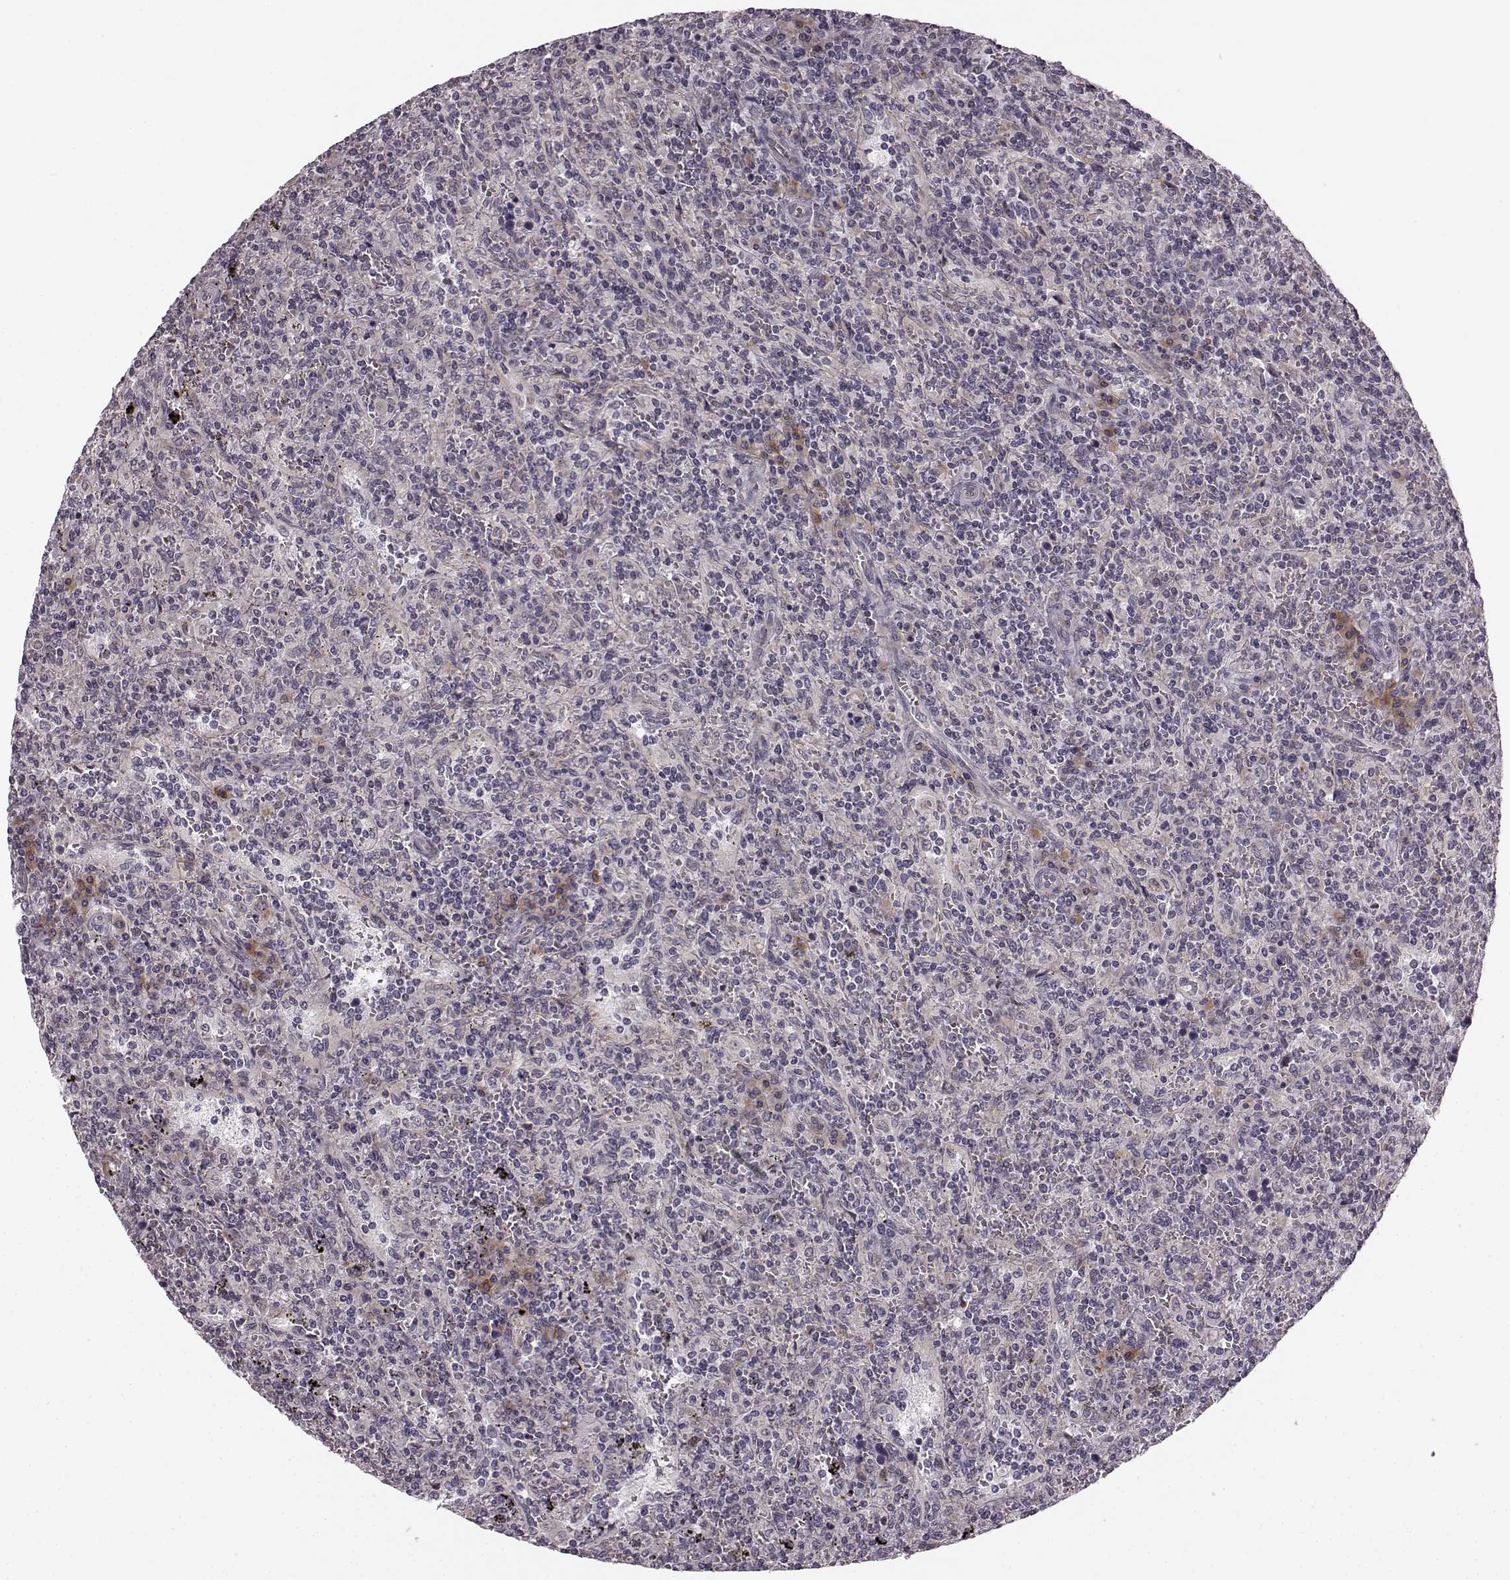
{"staining": {"intensity": "negative", "quantity": "none", "location": "none"}, "tissue": "lymphoma", "cell_type": "Tumor cells", "image_type": "cancer", "snomed": [{"axis": "morphology", "description": "Malignant lymphoma, non-Hodgkin's type, Low grade"}, {"axis": "topography", "description": "Spleen"}], "caption": "Protein analysis of low-grade malignant lymphoma, non-Hodgkin's type displays no significant positivity in tumor cells.", "gene": "FAM234B", "patient": {"sex": "male", "age": 62}}